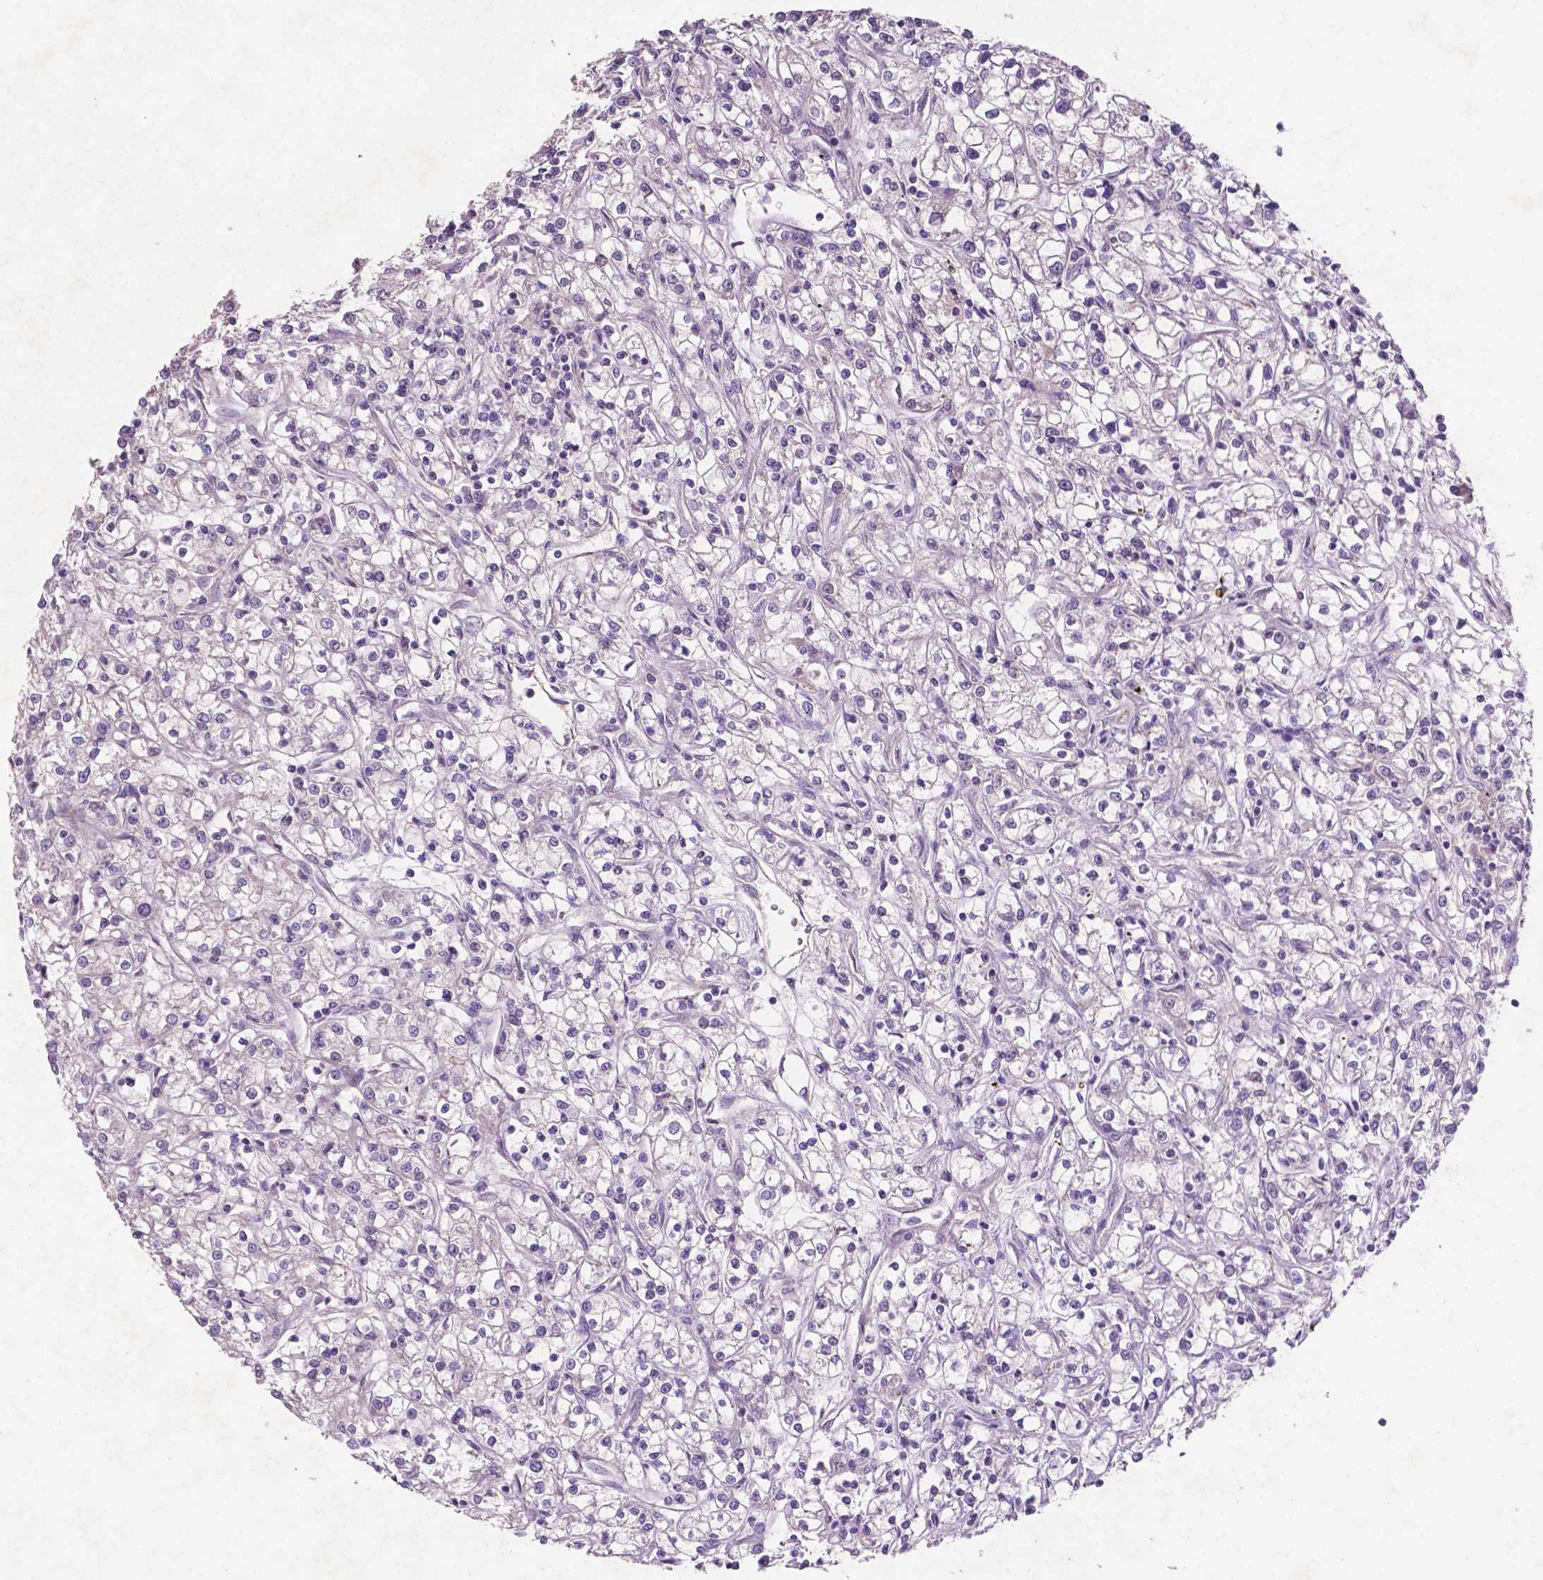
{"staining": {"intensity": "negative", "quantity": "none", "location": "none"}, "tissue": "renal cancer", "cell_type": "Tumor cells", "image_type": "cancer", "snomed": [{"axis": "morphology", "description": "Adenocarcinoma, NOS"}, {"axis": "topography", "description": "Kidney"}], "caption": "Renal cancer was stained to show a protein in brown. There is no significant expression in tumor cells.", "gene": "ARL5C", "patient": {"sex": "female", "age": 59}}